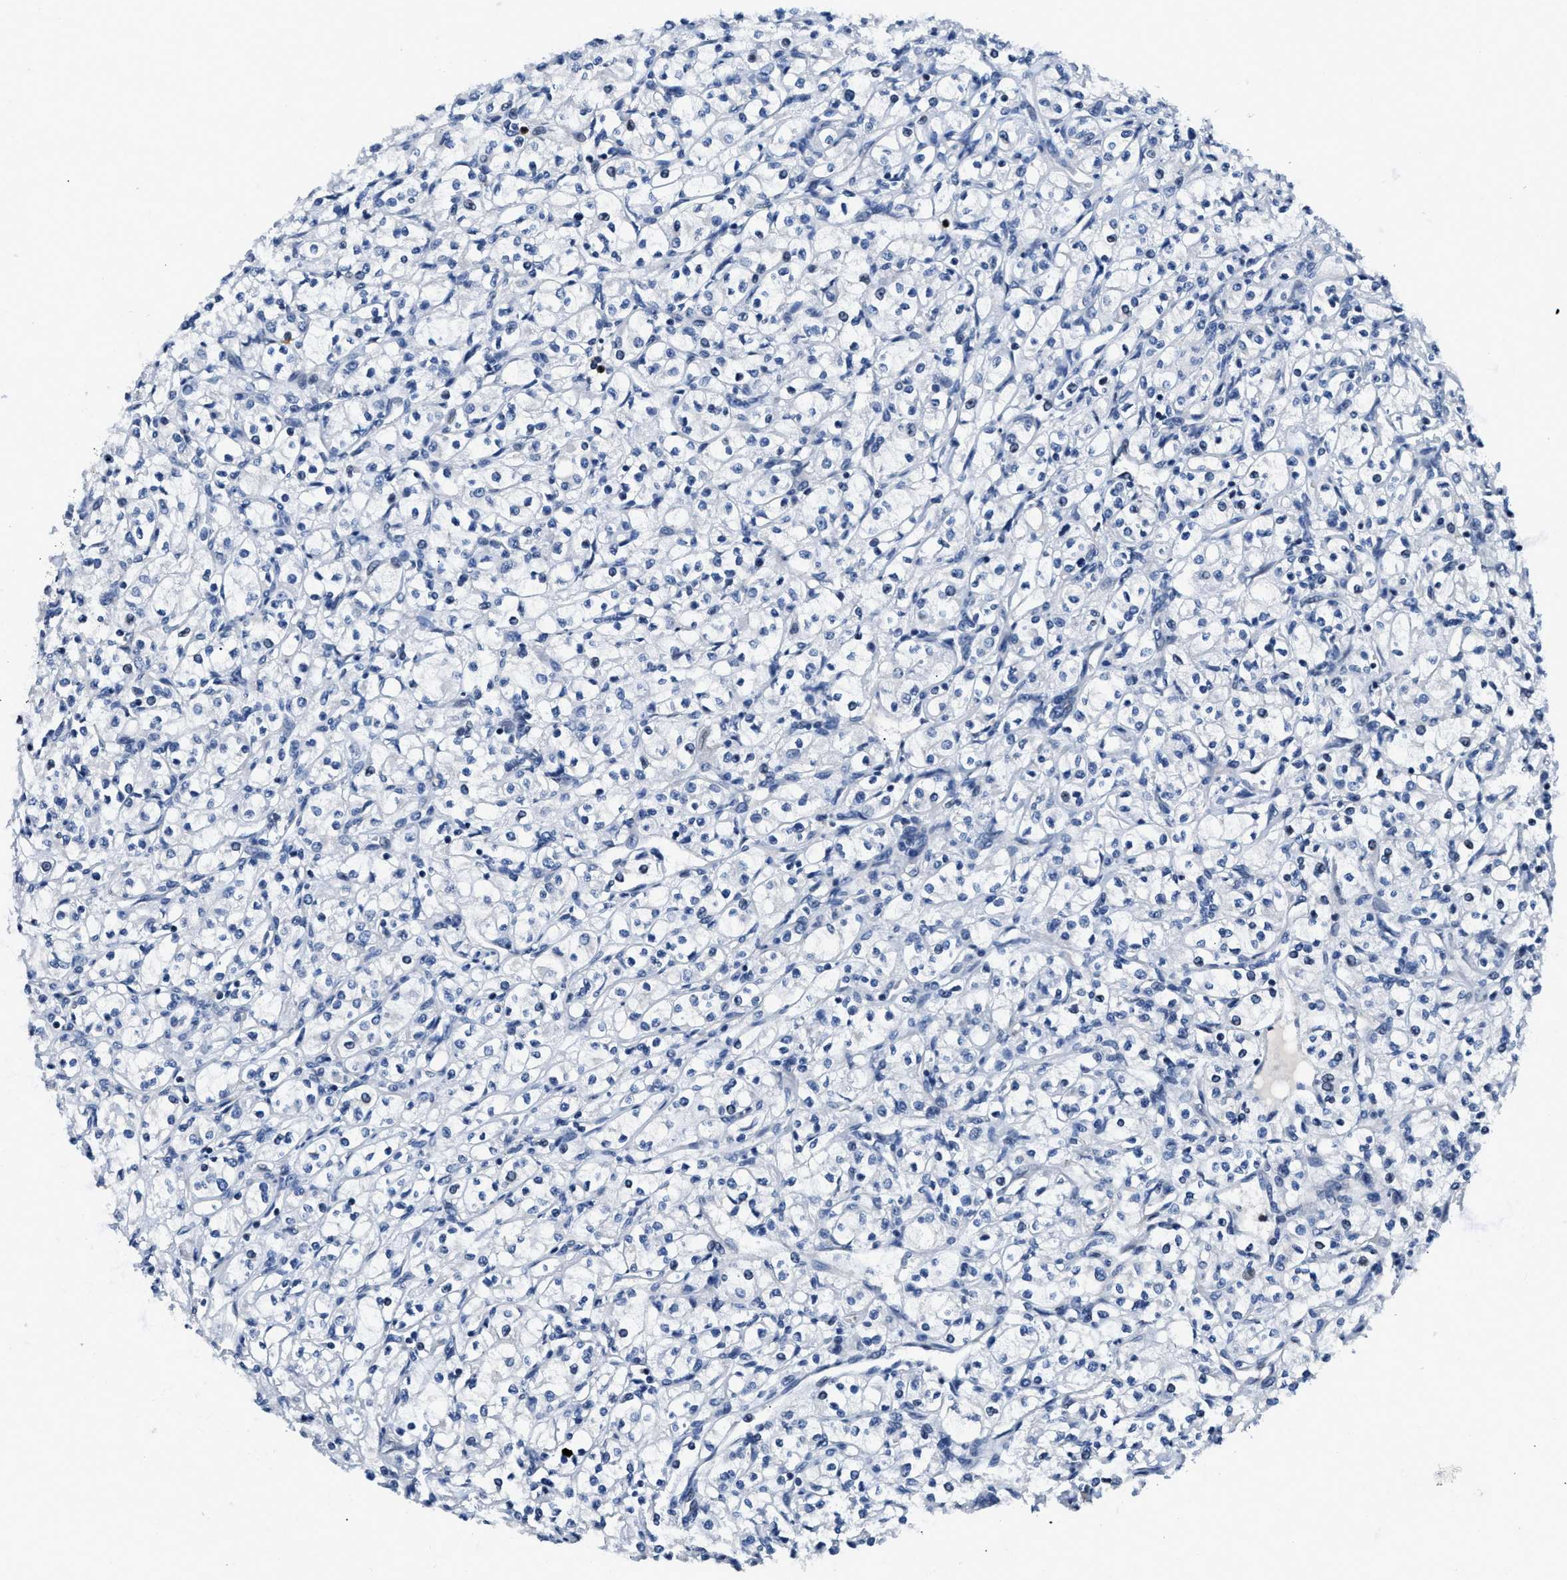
{"staining": {"intensity": "negative", "quantity": "none", "location": "none"}, "tissue": "renal cancer", "cell_type": "Tumor cells", "image_type": "cancer", "snomed": [{"axis": "morphology", "description": "Adenocarcinoma, NOS"}, {"axis": "topography", "description": "Kidney"}], "caption": "Immunohistochemistry (IHC) image of human renal cancer (adenocarcinoma) stained for a protein (brown), which shows no positivity in tumor cells.", "gene": "ZC3HC1", "patient": {"sex": "male", "age": 77}}